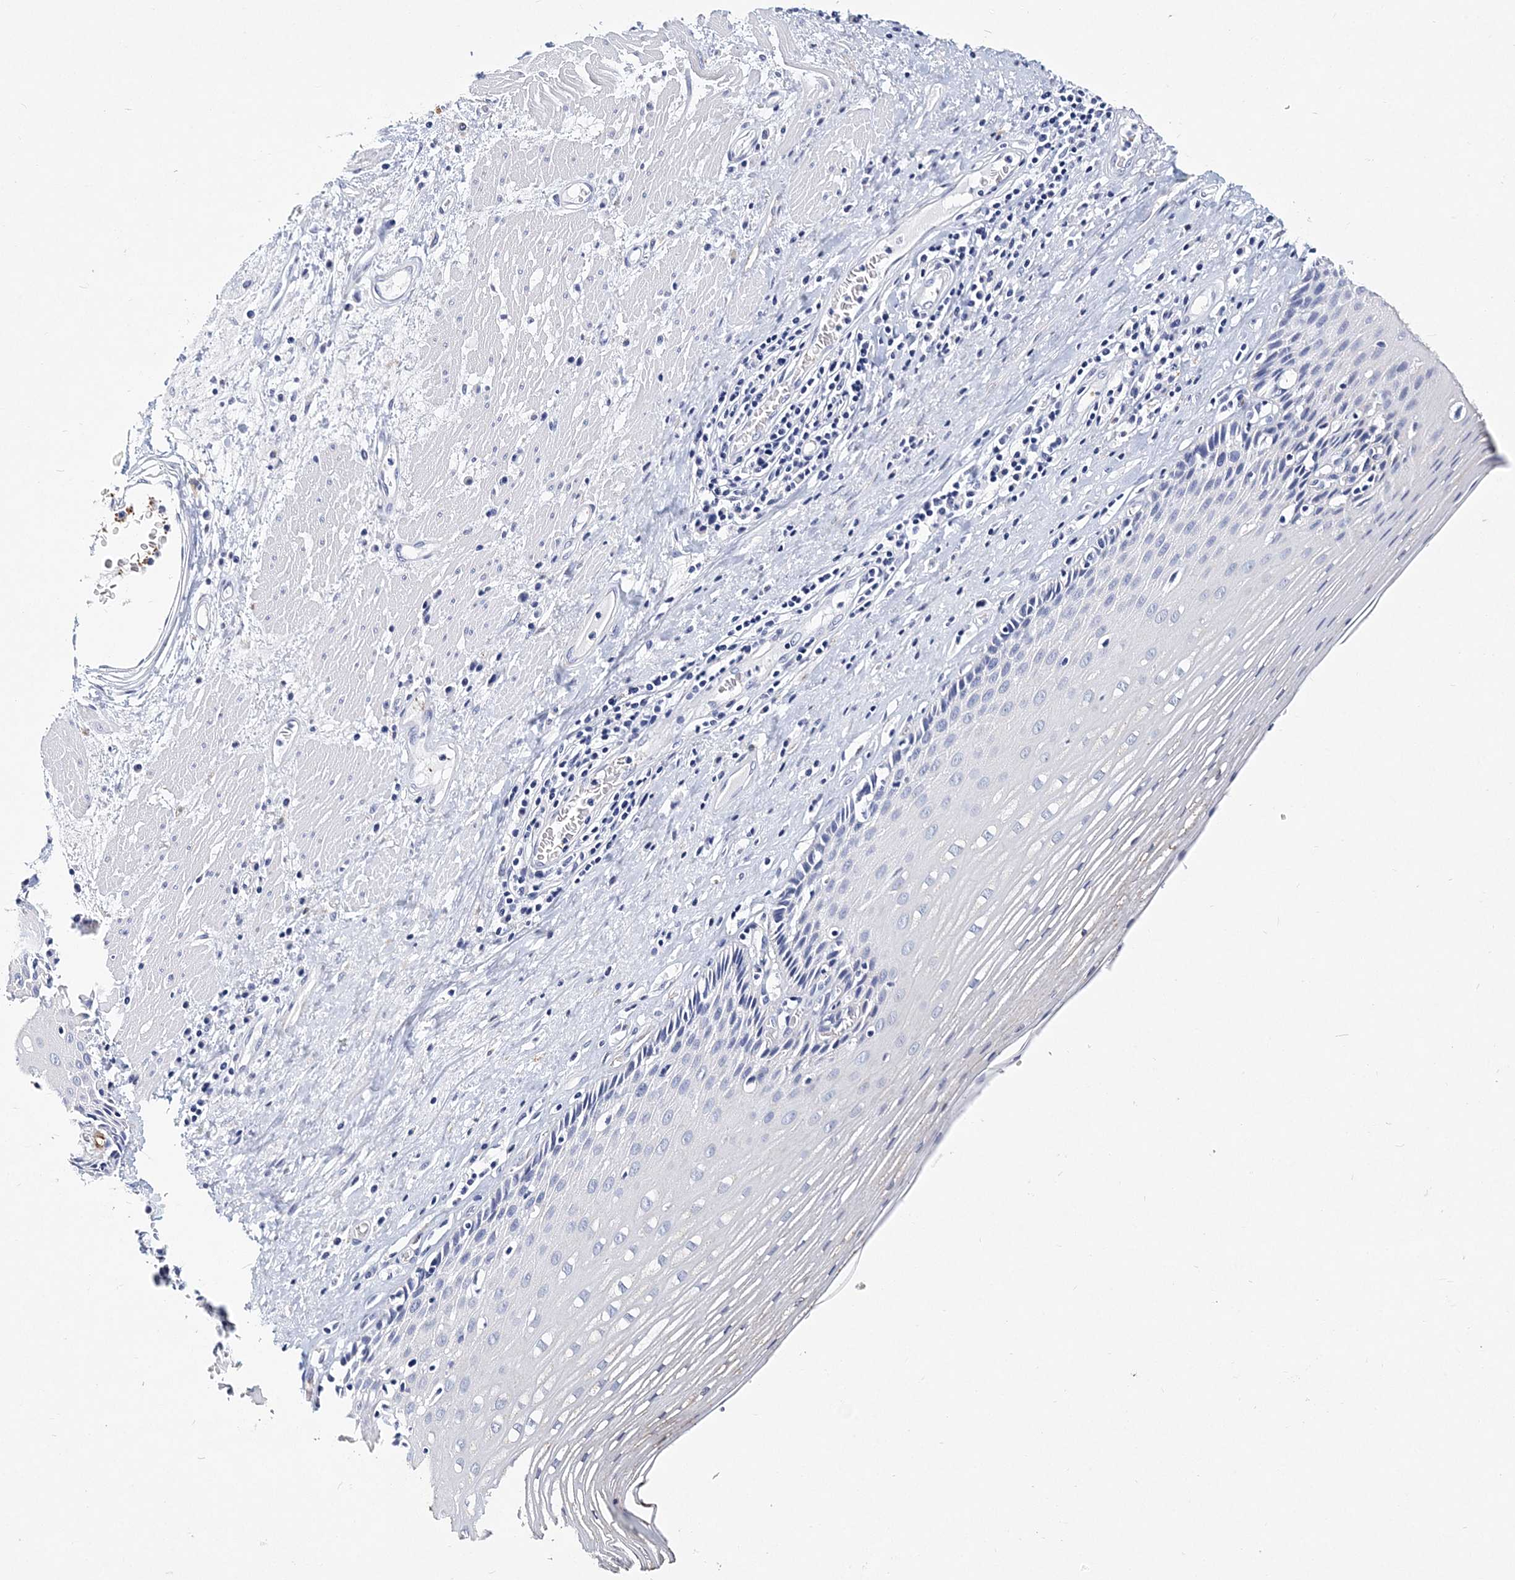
{"staining": {"intensity": "negative", "quantity": "none", "location": "none"}, "tissue": "esophagus", "cell_type": "Squamous epithelial cells", "image_type": "normal", "snomed": [{"axis": "morphology", "description": "Normal tissue, NOS"}, {"axis": "topography", "description": "Esophagus"}], "caption": "This is a image of IHC staining of unremarkable esophagus, which shows no expression in squamous epithelial cells. (Stains: DAB (3,3'-diaminobenzidine) IHC with hematoxylin counter stain, Microscopy: brightfield microscopy at high magnification).", "gene": "ITGA2B", "patient": {"sex": "male", "age": 62}}